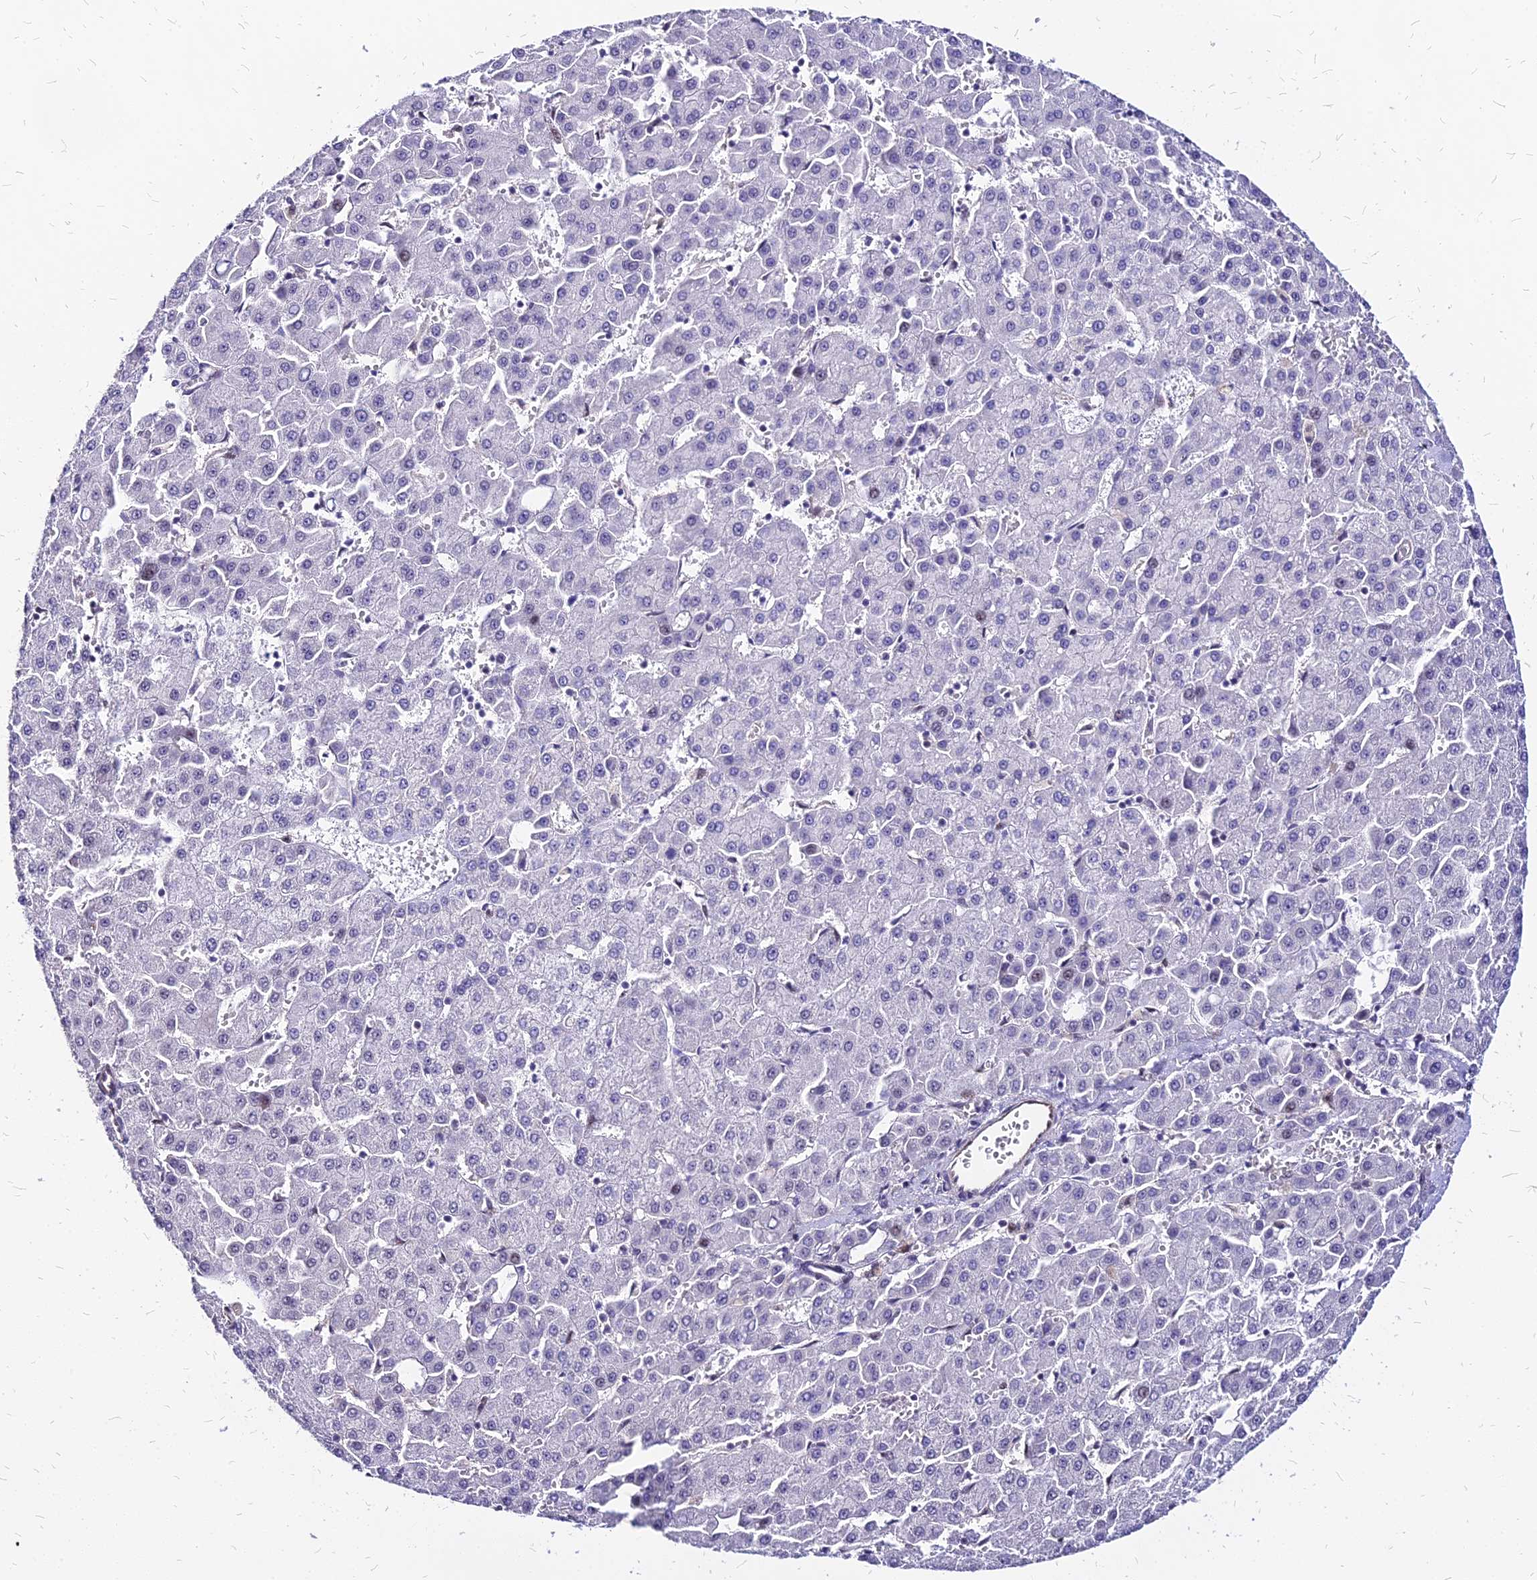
{"staining": {"intensity": "negative", "quantity": "none", "location": "none"}, "tissue": "liver cancer", "cell_type": "Tumor cells", "image_type": "cancer", "snomed": [{"axis": "morphology", "description": "Carcinoma, Hepatocellular, NOS"}, {"axis": "topography", "description": "Liver"}], "caption": "Immunohistochemistry micrograph of neoplastic tissue: liver cancer (hepatocellular carcinoma) stained with DAB (3,3'-diaminobenzidine) reveals no significant protein staining in tumor cells.", "gene": "FDX2", "patient": {"sex": "male", "age": 47}}